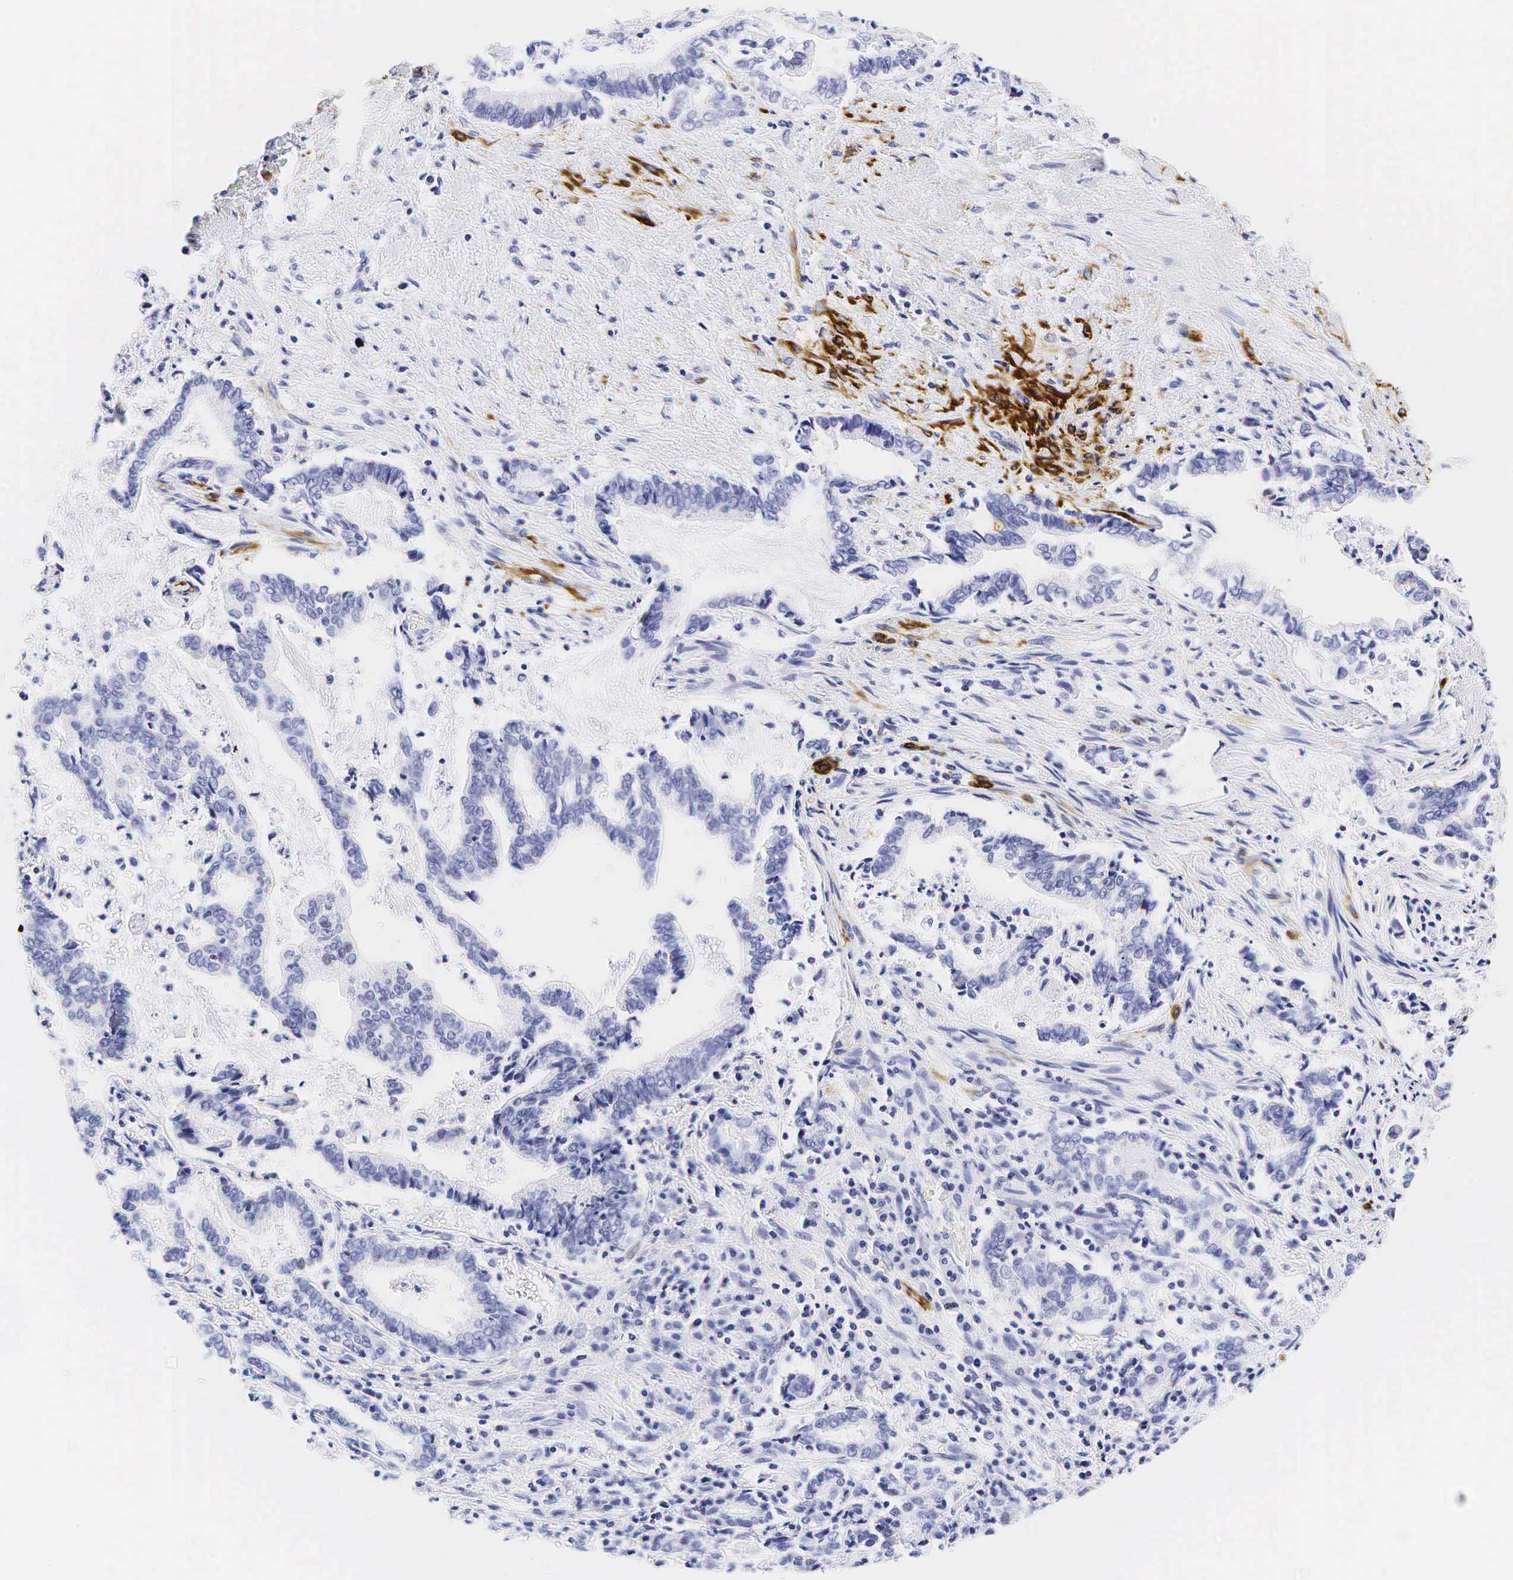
{"staining": {"intensity": "negative", "quantity": "none", "location": "none"}, "tissue": "liver cancer", "cell_type": "Tumor cells", "image_type": "cancer", "snomed": [{"axis": "morphology", "description": "Cholangiocarcinoma"}, {"axis": "topography", "description": "Liver"}], "caption": "Image shows no significant protein staining in tumor cells of cholangiocarcinoma (liver). The staining was performed using DAB to visualize the protein expression in brown, while the nuclei were stained in blue with hematoxylin (Magnification: 20x).", "gene": "CALD1", "patient": {"sex": "male", "age": 57}}